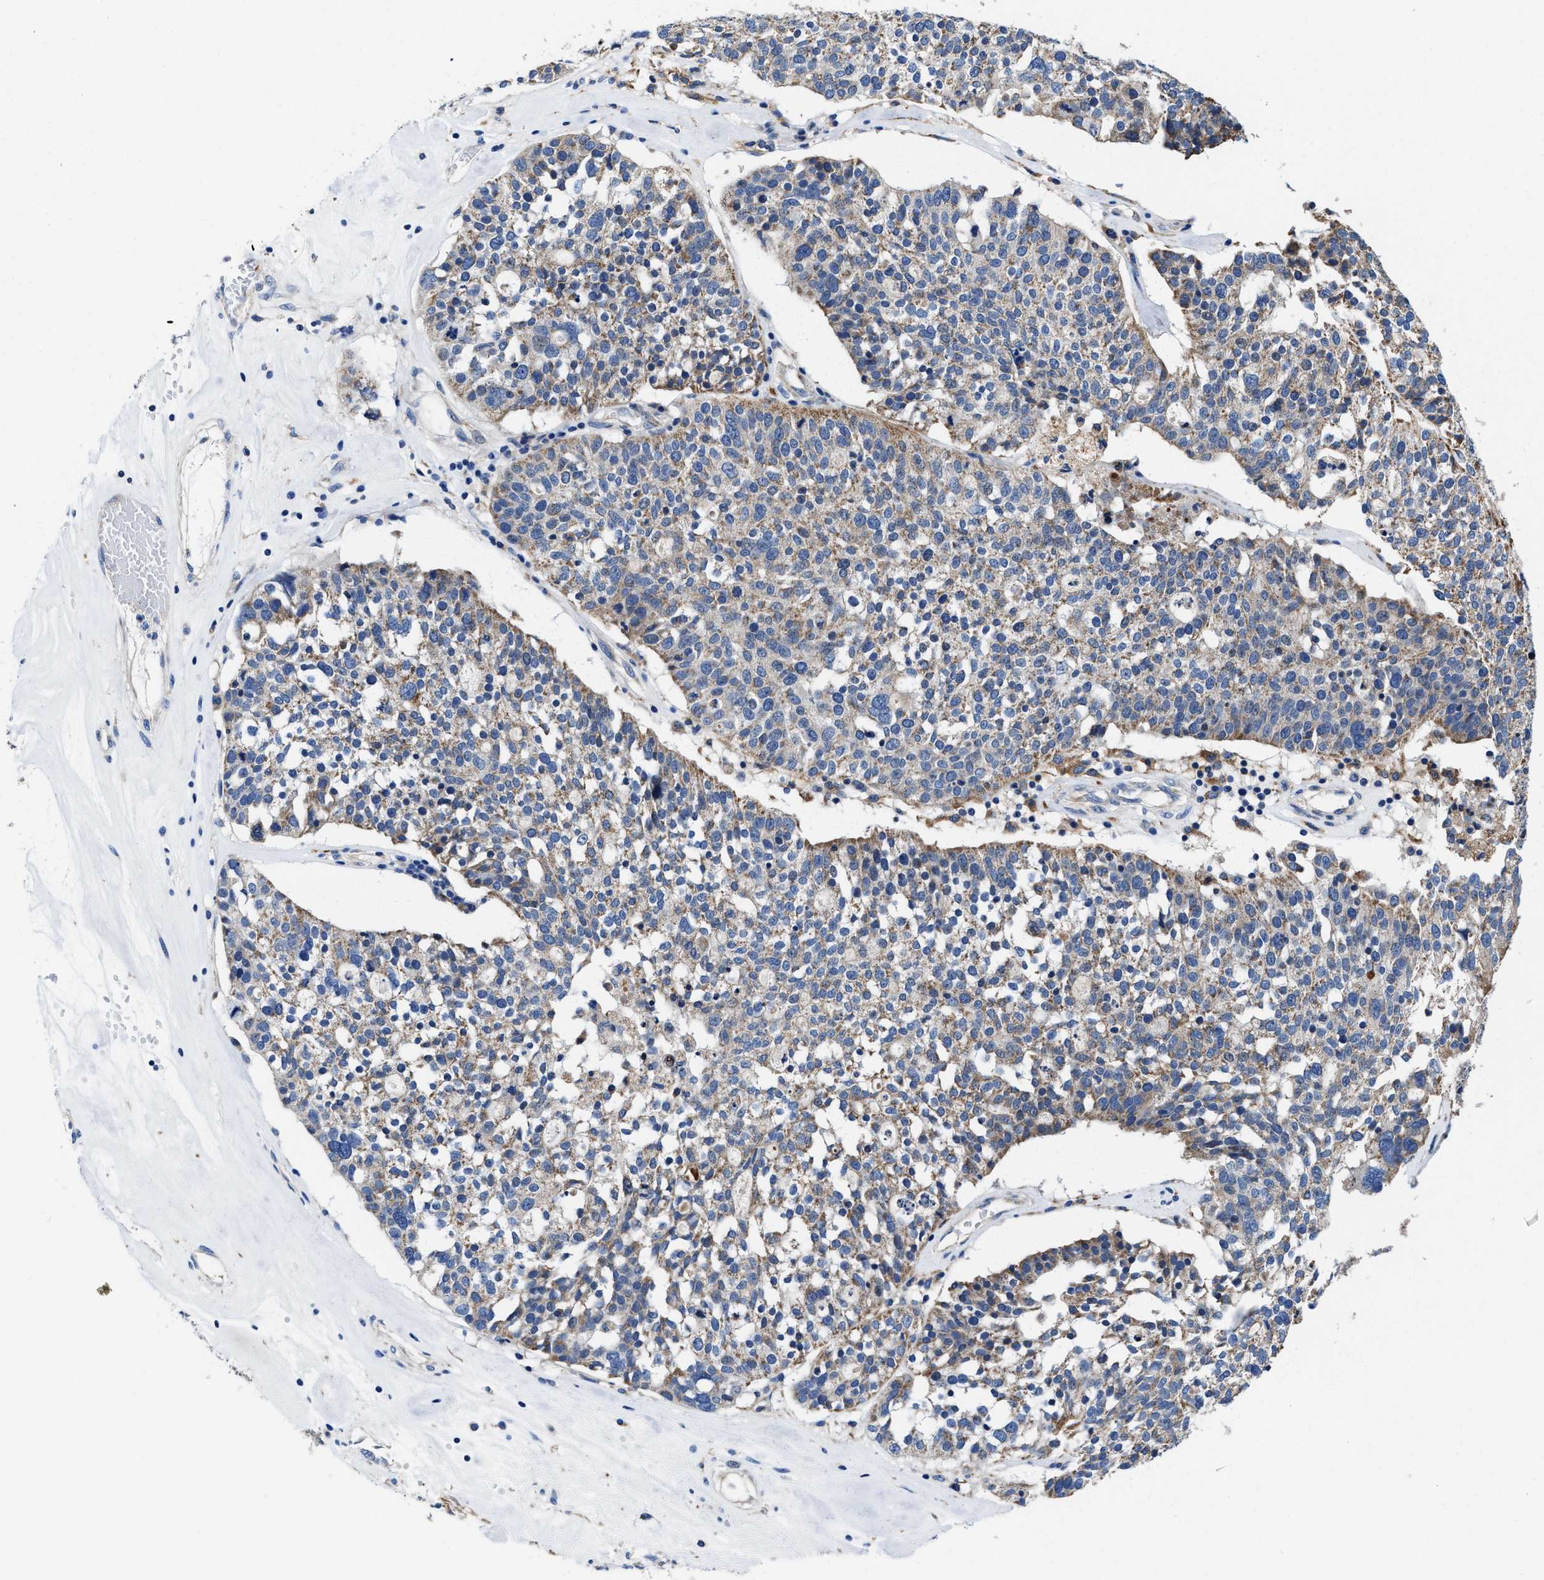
{"staining": {"intensity": "weak", "quantity": ">75%", "location": "cytoplasmic/membranous"}, "tissue": "ovarian cancer", "cell_type": "Tumor cells", "image_type": "cancer", "snomed": [{"axis": "morphology", "description": "Cystadenocarcinoma, serous, NOS"}, {"axis": "topography", "description": "Ovary"}], "caption": "Weak cytoplasmic/membranous positivity for a protein is seen in approximately >75% of tumor cells of ovarian serous cystadenocarcinoma using immunohistochemistry.", "gene": "TMEM30A", "patient": {"sex": "female", "age": 59}}